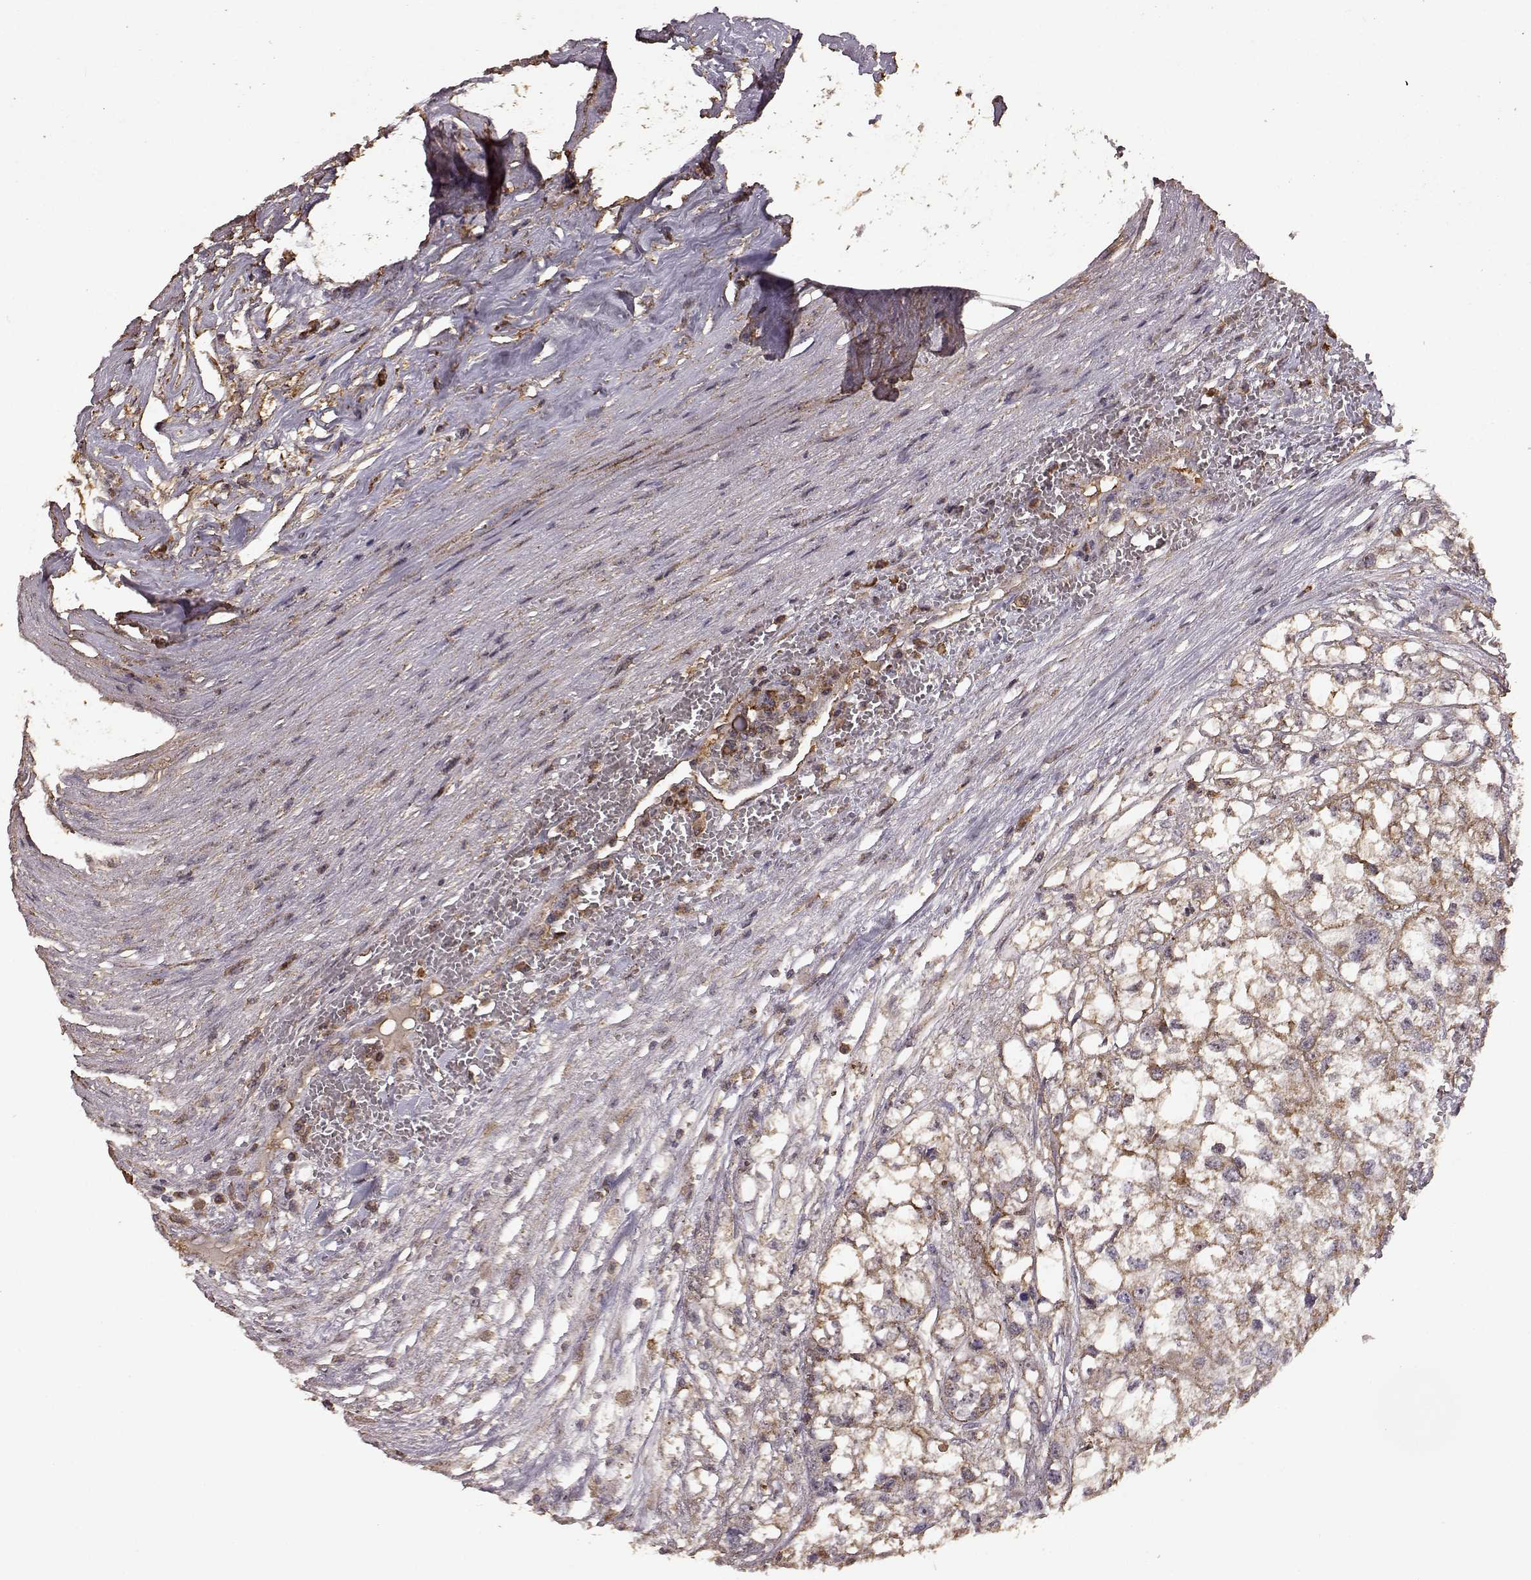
{"staining": {"intensity": "moderate", "quantity": "25%-75%", "location": "cytoplasmic/membranous"}, "tissue": "renal cancer", "cell_type": "Tumor cells", "image_type": "cancer", "snomed": [{"axis": "morphology", "description": "Adenocarcinoma, NOS"}, {"axis": "topography", "description": "Kidney"}], "caption": "Immunohistochemistry staining of renal cancer, which shows medium levels of moderate cytoplasmic/membranous expression in about 25%-75% of tumor cells indicating moderate cytoplasmic/membranous protein expression. The staining was performed using DAB (brown) for protein detection and nuclei were counterstained in hematoxylin (blue).", "gene": "PTGES2", "patient": {"sex": "male", "age": 56}}